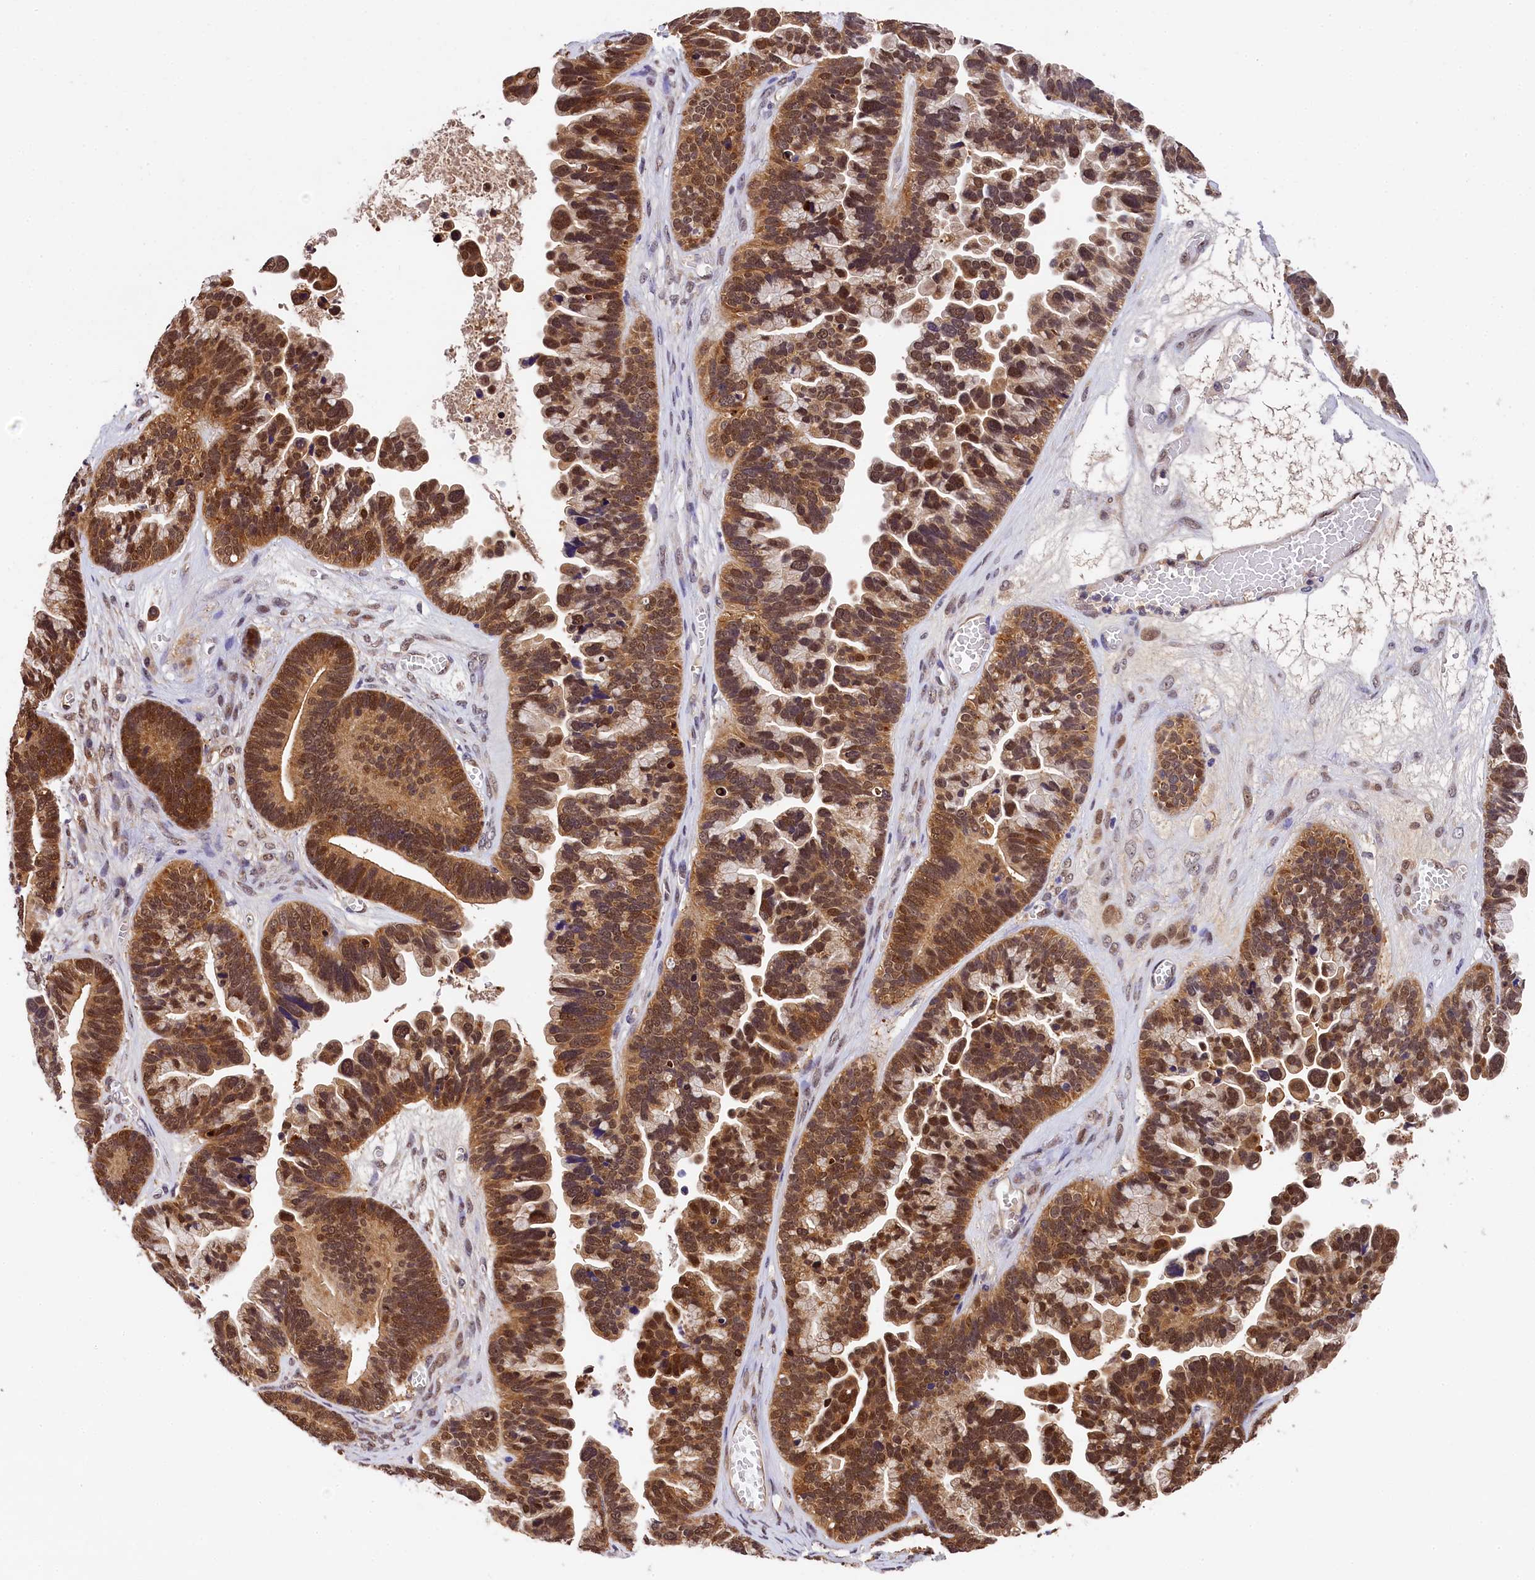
{"staining": {"intensity": "strong", "quantity": ">75%", "location": "cytoplasmic/membranous,nuclear"}, "tissue": "ovarian cancer", "cell_type": "Tumor cells", "image_type": "cancer", "snomed": [{"axis": "morphology", "description": "Cystadenocarcinoma, serous, NOS"}, {"axis": "topography", "description": "Ovary"}], "caption": "High-power microscopy captured an IHC histopathology image of serous cystadenocarcinoma (ovarian), revealing strong cytoplasmic/membranous and nuclear staining in about >75% of tumor cells.", "gene": "EIF6", "patient": {"sex": "female", "age": 56}}